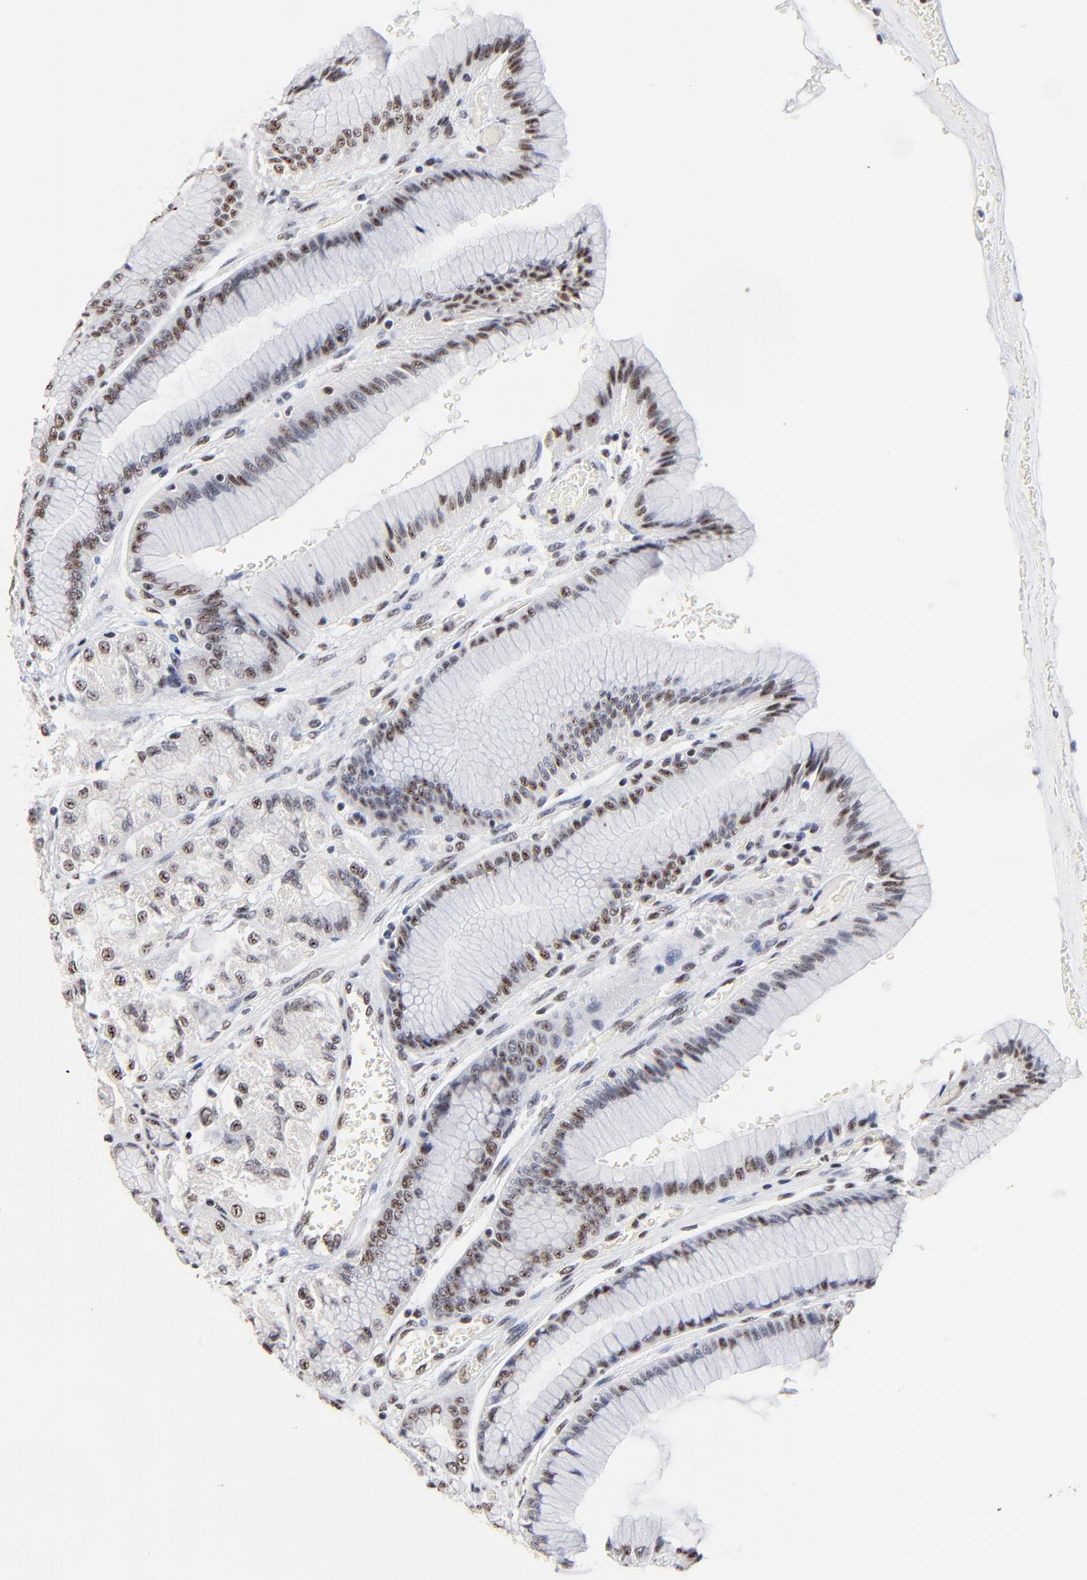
{"staining": {"intensity": "weak", "quantity": "25%-75%", "location": "nuclear"}, "tissue": "stomach", "cell_type": "Glandular cells", "image_type": "normal", "snomed": [{"axis": "morphology", "description": "Normal tissue, NOS"}, {"axis": "morphology", "description": "Adenocarcinoma, NOS"}, {"axis": "topography", "description": "Stomach"}, {"axis": "topography", "description": "Stomach, lower"}], "caption": "Approximately 25%-75% of glandular cells in normal human stomach show weak nuclear protein expression as visualized by brown immunohistochemical staining.", "gene": "MBD4", "patient": {"sex": "female", "age": 65}}